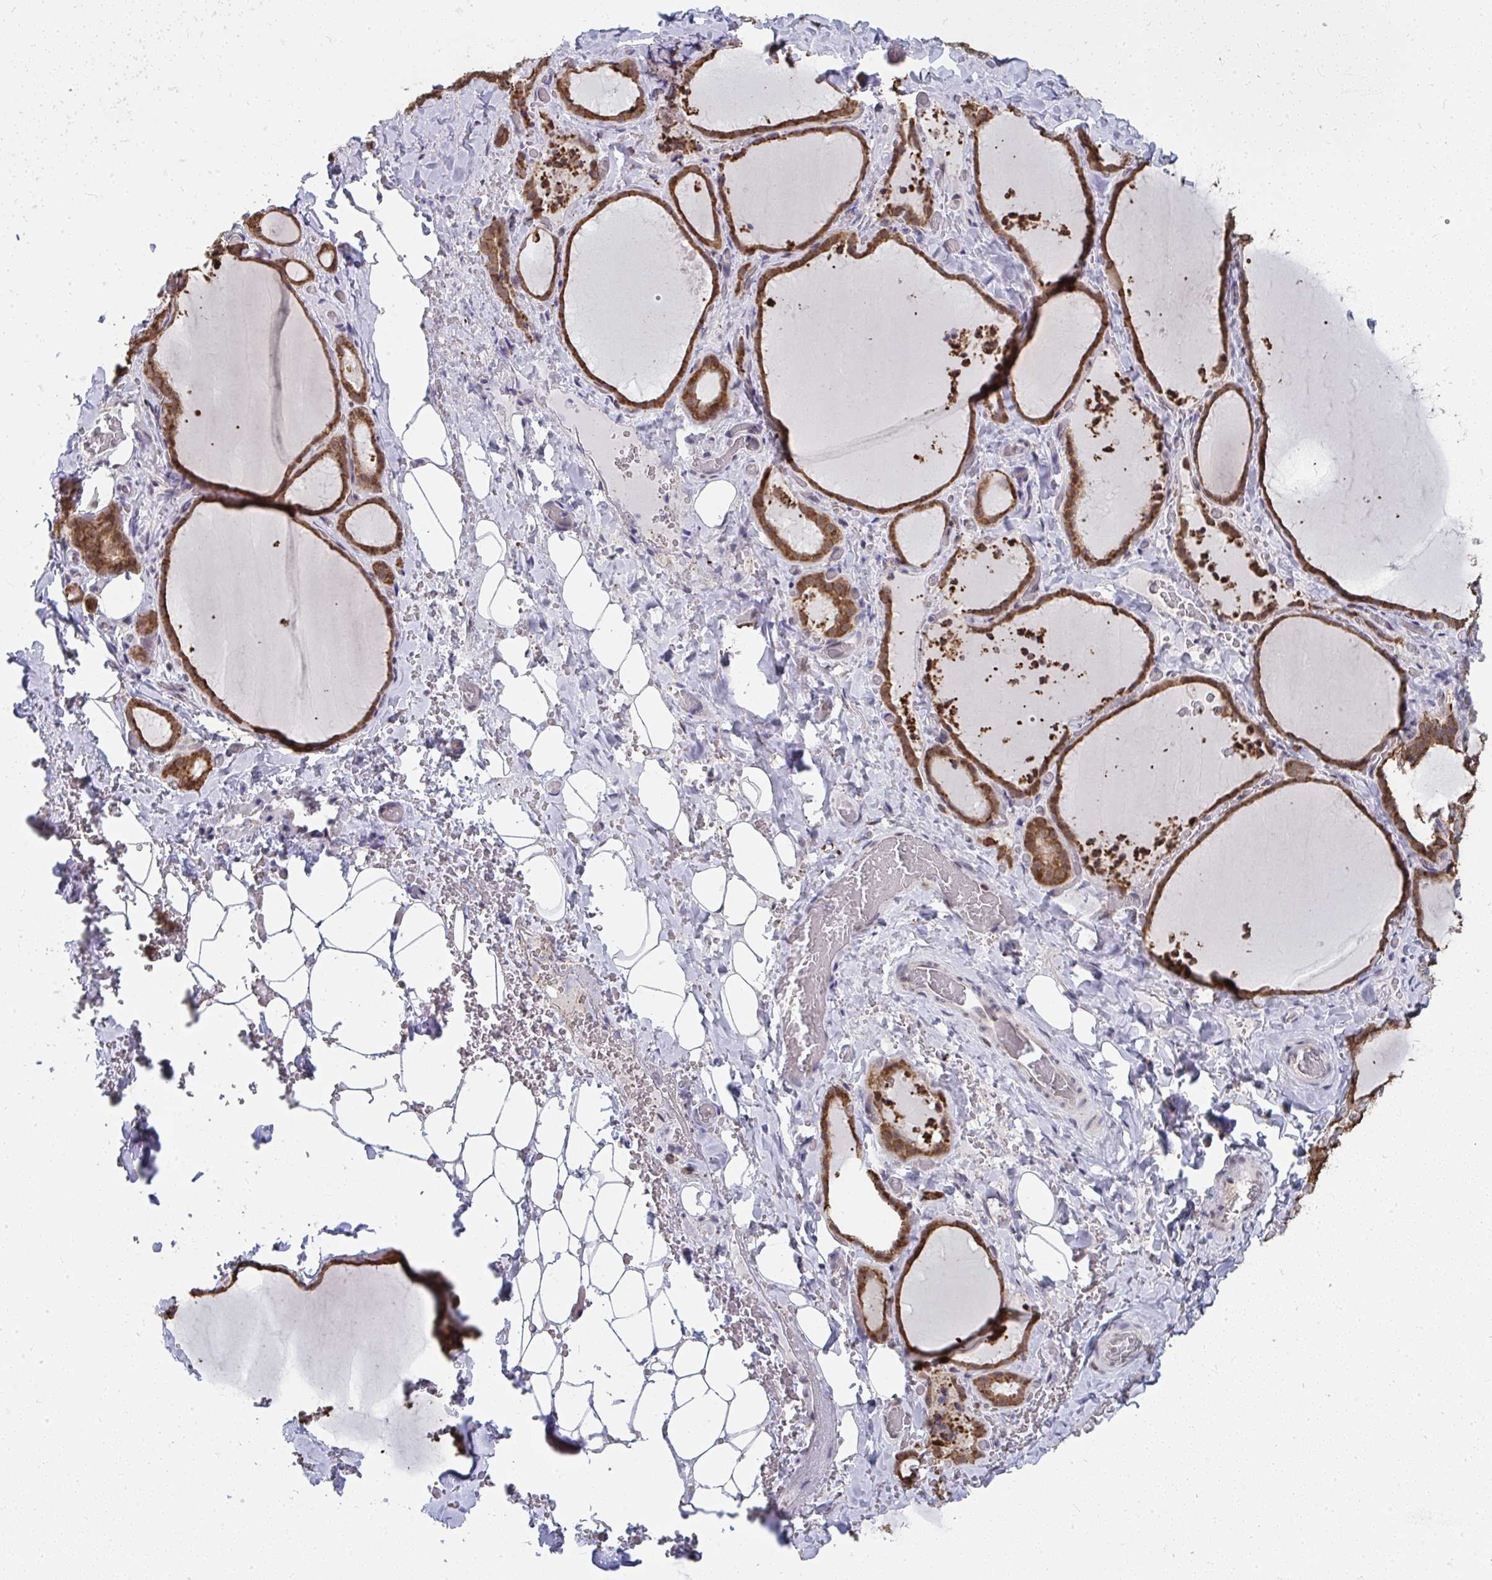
{"staining": {"intensity": "moderate", "quantity": ">75%", "location": "cytoplasmic/membranous,nuclear"}, "tissue": "thyroid gland", "cell_type": "Glandular cells", "image_type": "normal", "snomed": [{"axis": "morphology", "description": "Normal tissue, NOS"}, {"axis": "topography", "description": "Thyroid gland"}], "caption": "Thyroid gland stained with DAB (3,3'-diaminobenzidine) IHC exhibits medium levels of moderate cytoplasmic/membranous,nuclear positivity in approximately >75% of glandular cells.", "gene": "NMNAT1", "patient": {"sex": "female", "age": 22}}